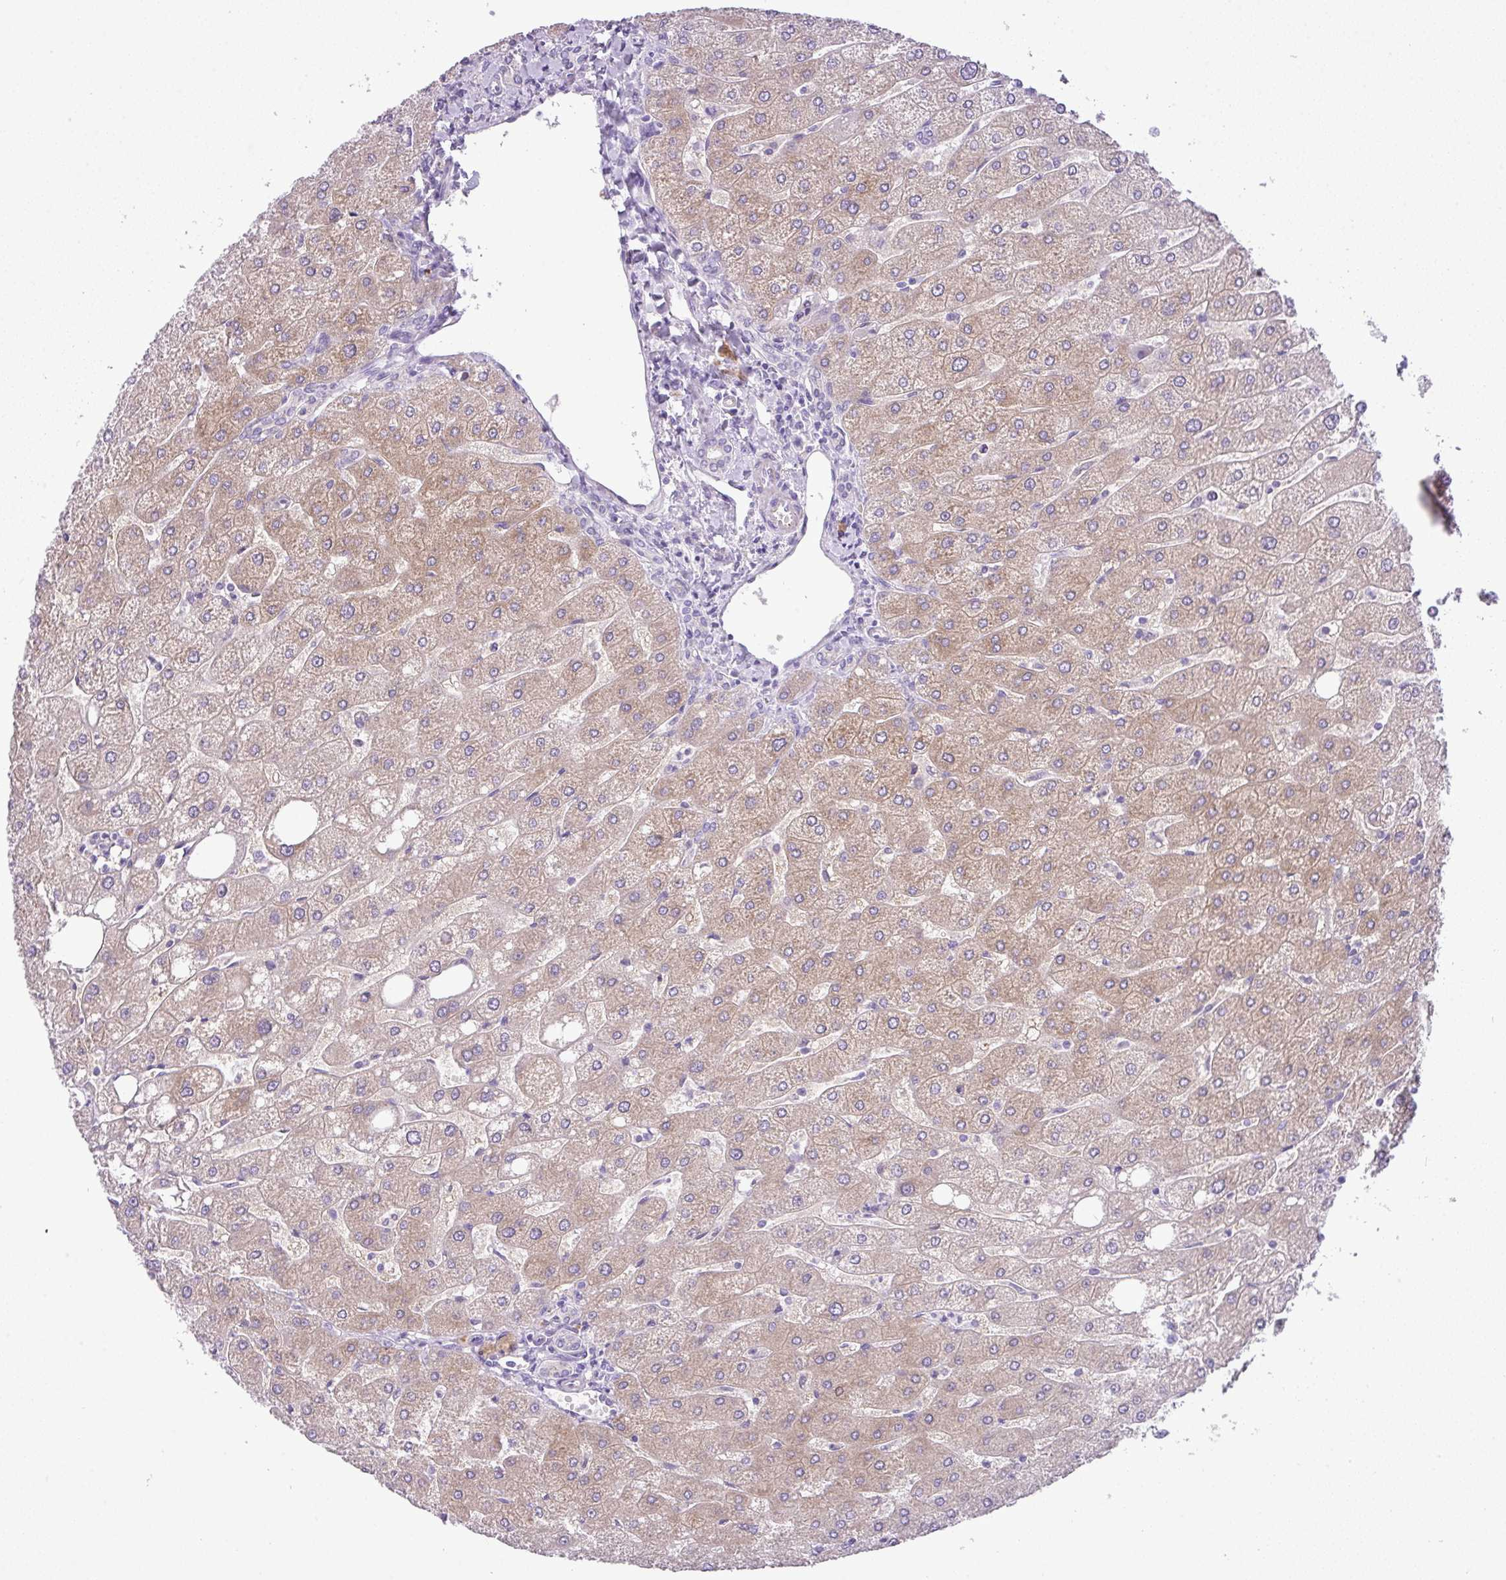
{"staining": {"intensity": "negative", "quantity": "none", "location": "none"}, "tissue": "liver", "cell_type": "Cholangiocytes", "image_type": "normal", "snomed": [{"axis": "morphology", "description": "Normal tissue, NOS"}, {"axis": "topography", "description": "Liver"}], "caption": "Immunohistochemistry (IHC) micrograph of unremarkable liver: human liver stained with DAB (3,3'-diaminobenzidine) exhibits no significant protein staining in cholangiocytes.", "gene": "ENSG00000273748", "patient": {"sex": "male", "age": 67}}